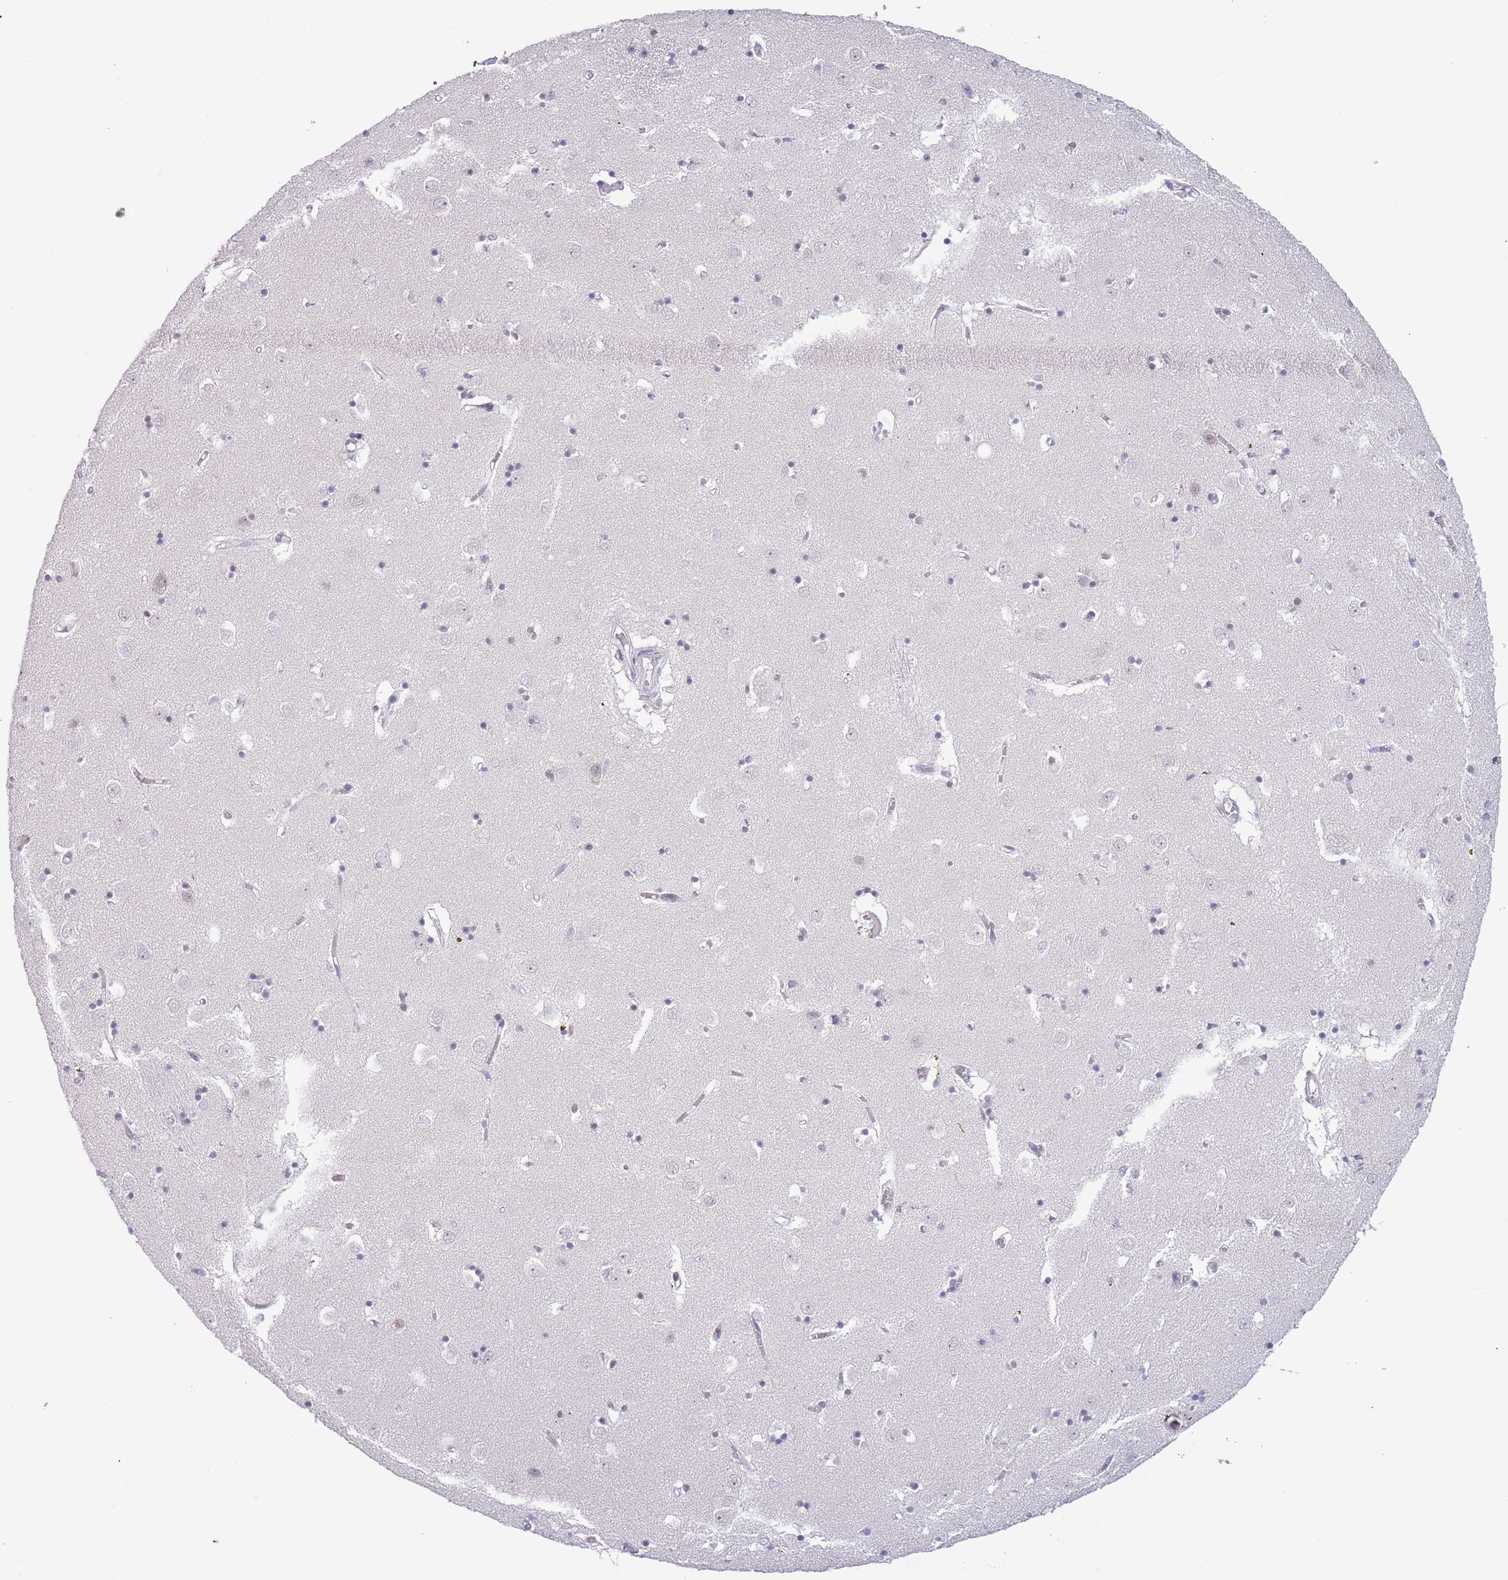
{"staining": {"intensity": "negative", "quantity": "none", "location": "none"}, "tissue": "caudate", "cell_type": "Glial cells", "image_type": "normal", "snomed": [{"axis": "morphology", "description": "Normal tissue, NOS"}, {"axis": "topography", "description": "Lateral ventricle wall"}], "caption": "Caudate was stained to show a protein in brown. There is no significant staining in glial cells. Nuclei are stained in blue.", "gene": "MRPL34", "patient": {"sex": "male", "age": 70}}